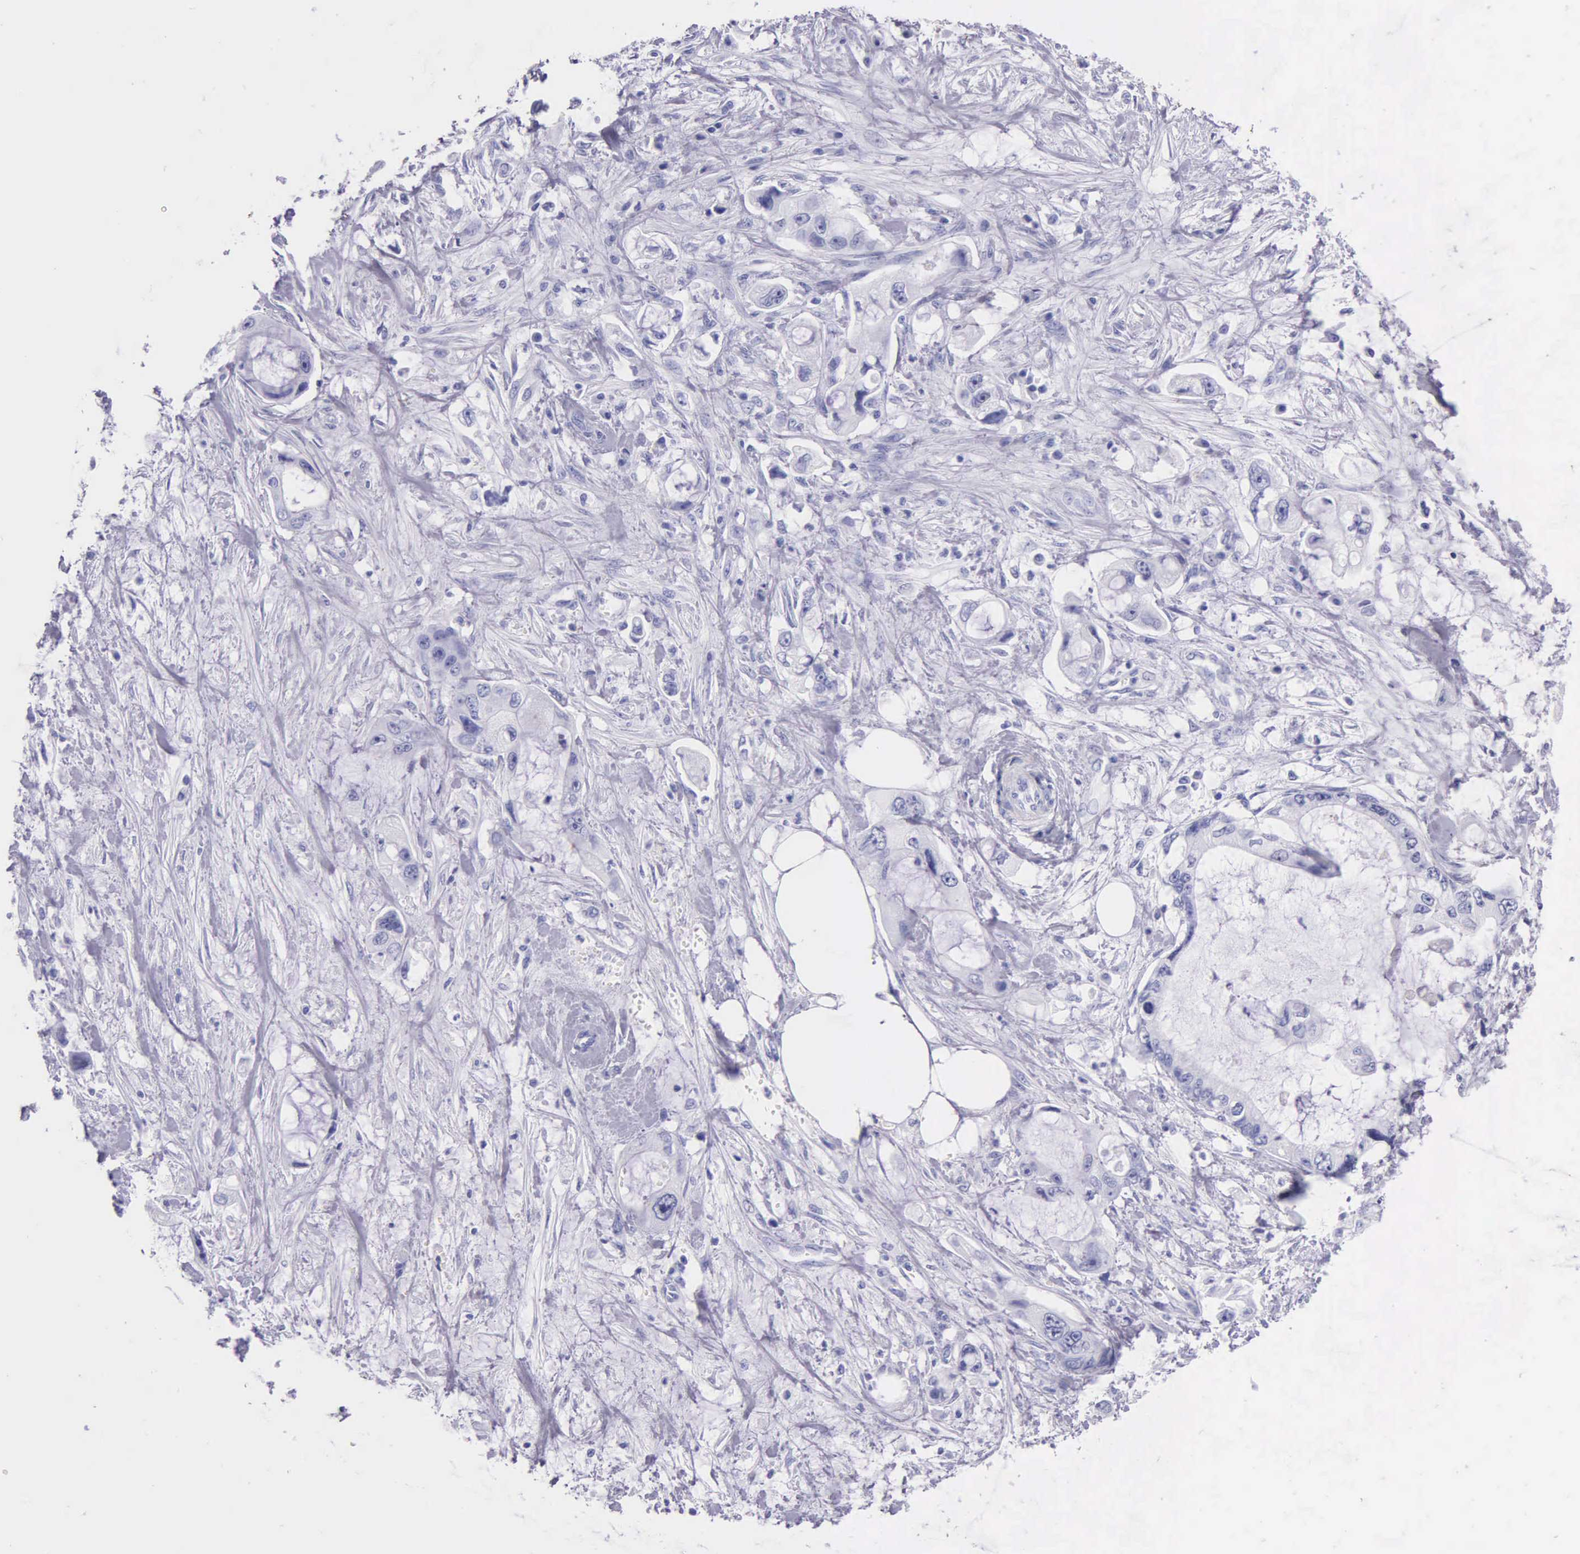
{"staining": {"intensity": "negative", "quantity": "none", "location": "none"}, "tissue": "pancreatic cancer", "cell_type": "Tumor cells", "image_type": "cancer", "snomed": [{"axis": "morphology", "description": "Adenocarcinoma, NOS"}, {"axis": "topography", "description": "Pancreas"}, {"axis": "topography", "description": "Stomach, upper"}], "caption": "The photomicrograph displays no significant positivity in tumor cells of adenocarcinoma (pancreatic).", "gene": "KLK3", "patient": {"sex": "male", "age": 77}}